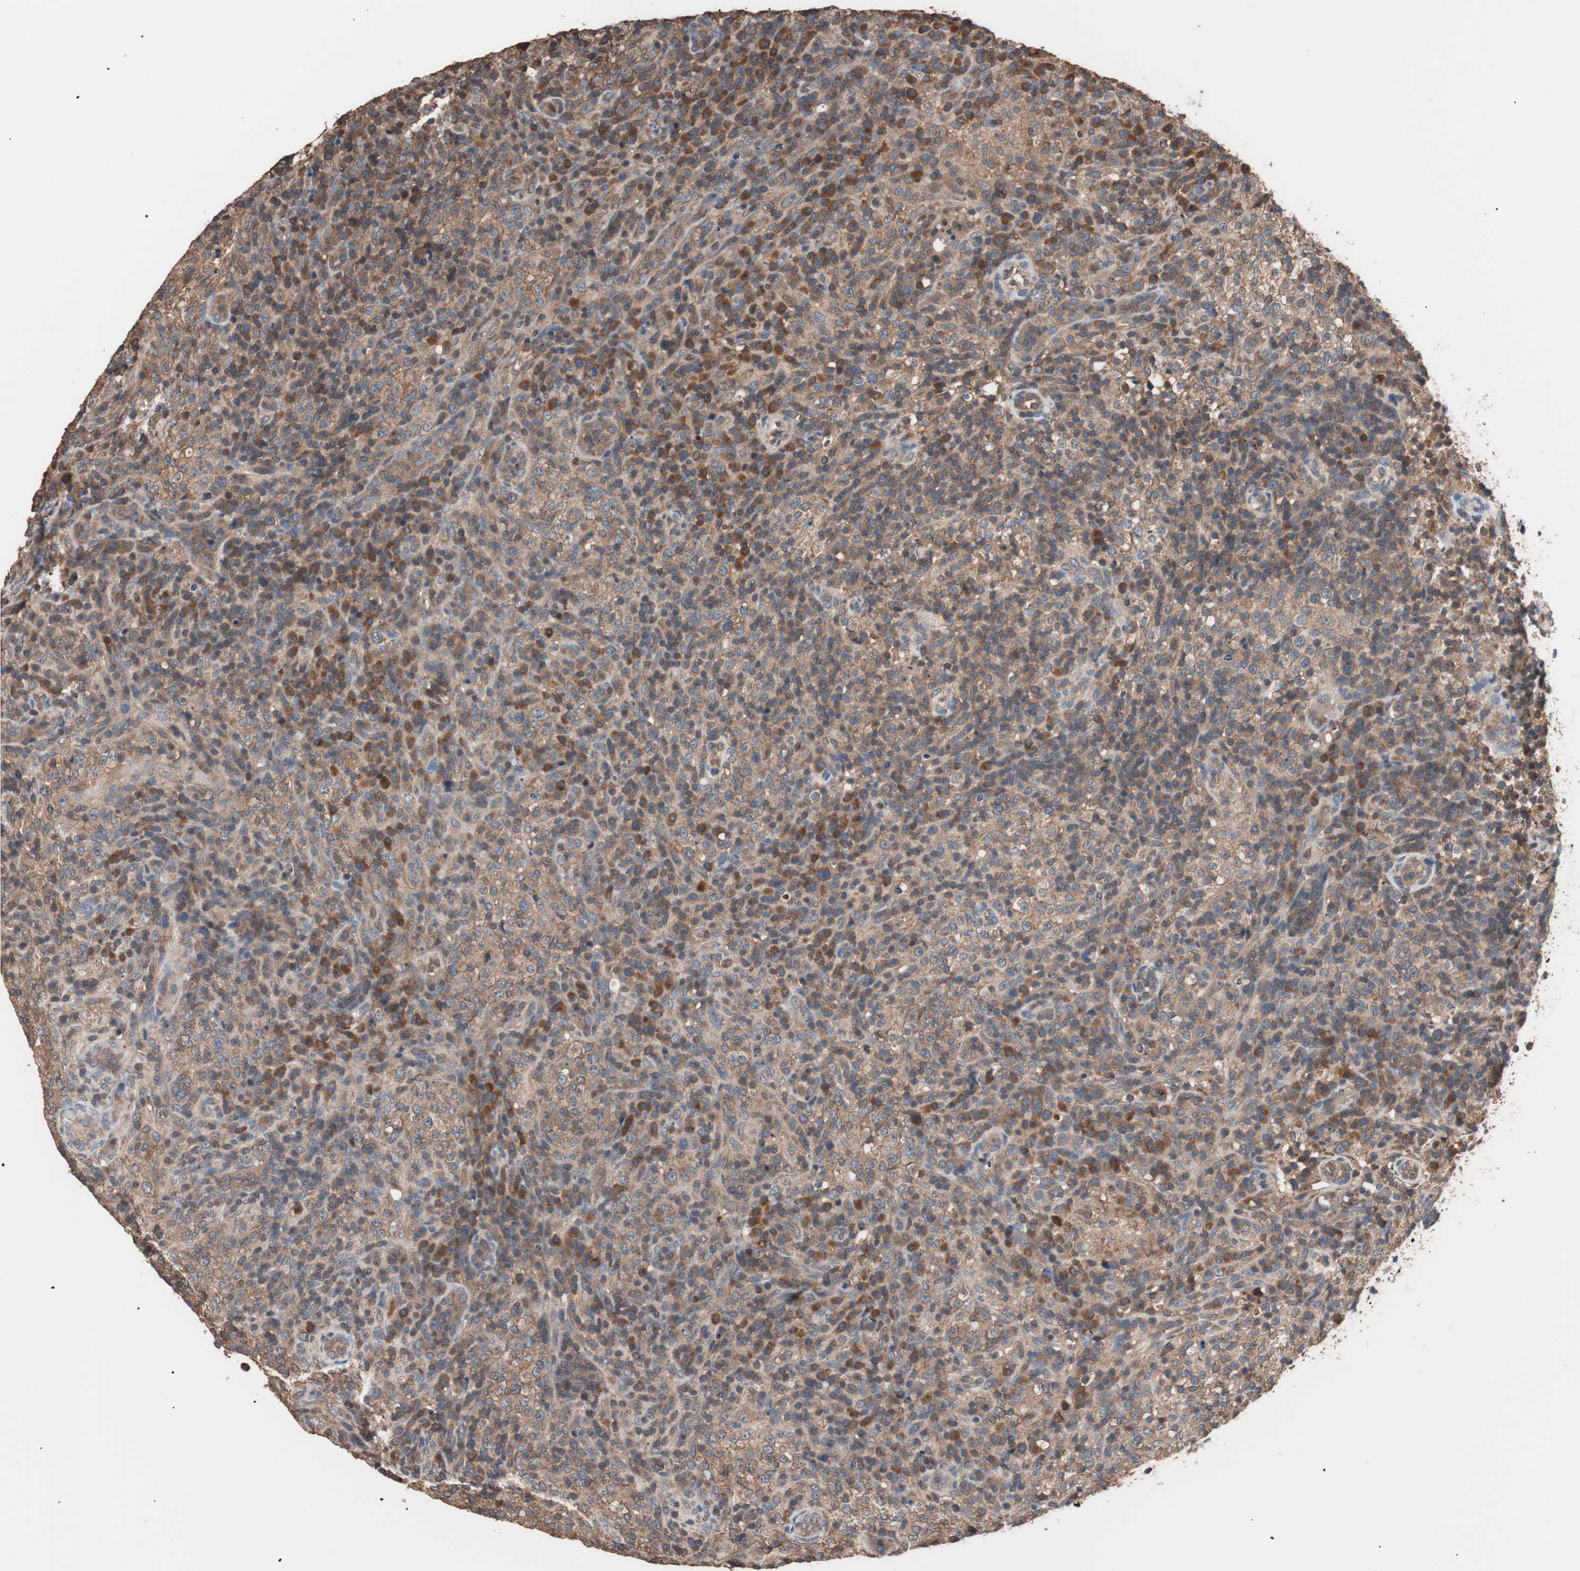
{"staining": {"intensity": "moderate", "quantity": ">75%", "location": "cytoplasmic/membranous"}, "tissue": "lymphoma", "cell_type": "Tumor cells", "image_type": "cancer", "snomed": [{"axis": "morphology", "description": "Malignant lymphoma, non-Hodgkin's type, High grade"}, {"axis": "topography", "description": "Lymph node"}], "caption": "Protein staining by IHC displays moderate cytoplasmic/membranous expression in approximately >75% of tumor cells in malignant lymphoma, non-Hodgkin's type (high-grade). (Brightfield microscopy of DAB IHC at high magnification).", "gene": "GLYCTK", "patient": {"sex": "female", "age": 76}}